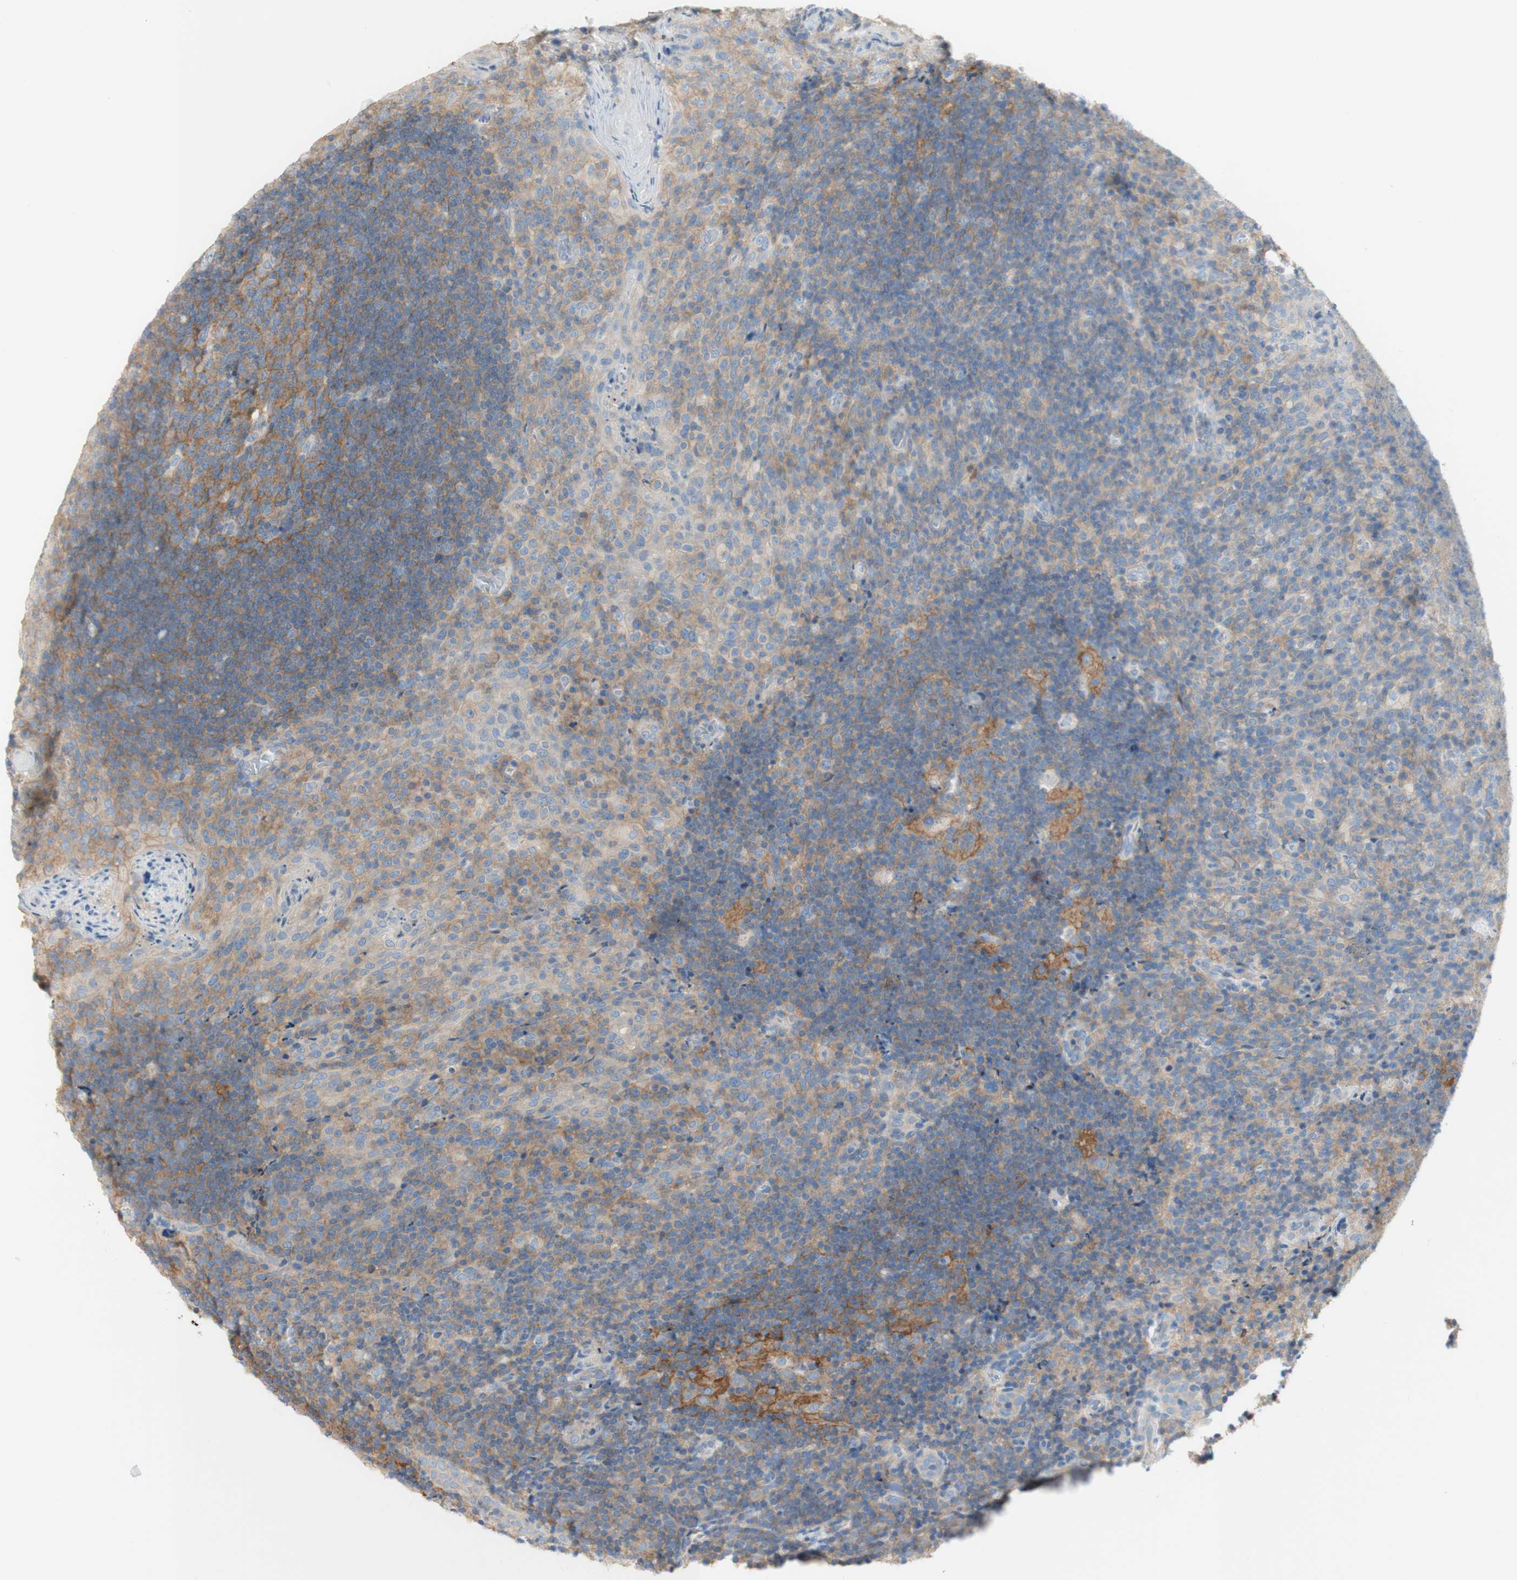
{"staining": {"intensity": "weak", "quantity": ">75%", "location": "cytoplasmic/membranous"}, "tissue": "tonsil", "cell_type": "Germinal center cells", "image_type": "normal", "snomed": [{"axis": "morphology", "description": "Normal tissue, NOS"}, {"axis": "topography", "description": "Tonsil"}], "caption": "The image reveals immunohistochemical staining of normal tonsil. There is weak cytoplasmic/membranous staining is appreciated in about >75% of germinal center cells. (DAB (3,3'-diaminobenzidine) IHC, brown staining for protein, blue staining for nuclei).", "gene": "ATP2B1", "patient": {"sex": "male", "age": 17}}